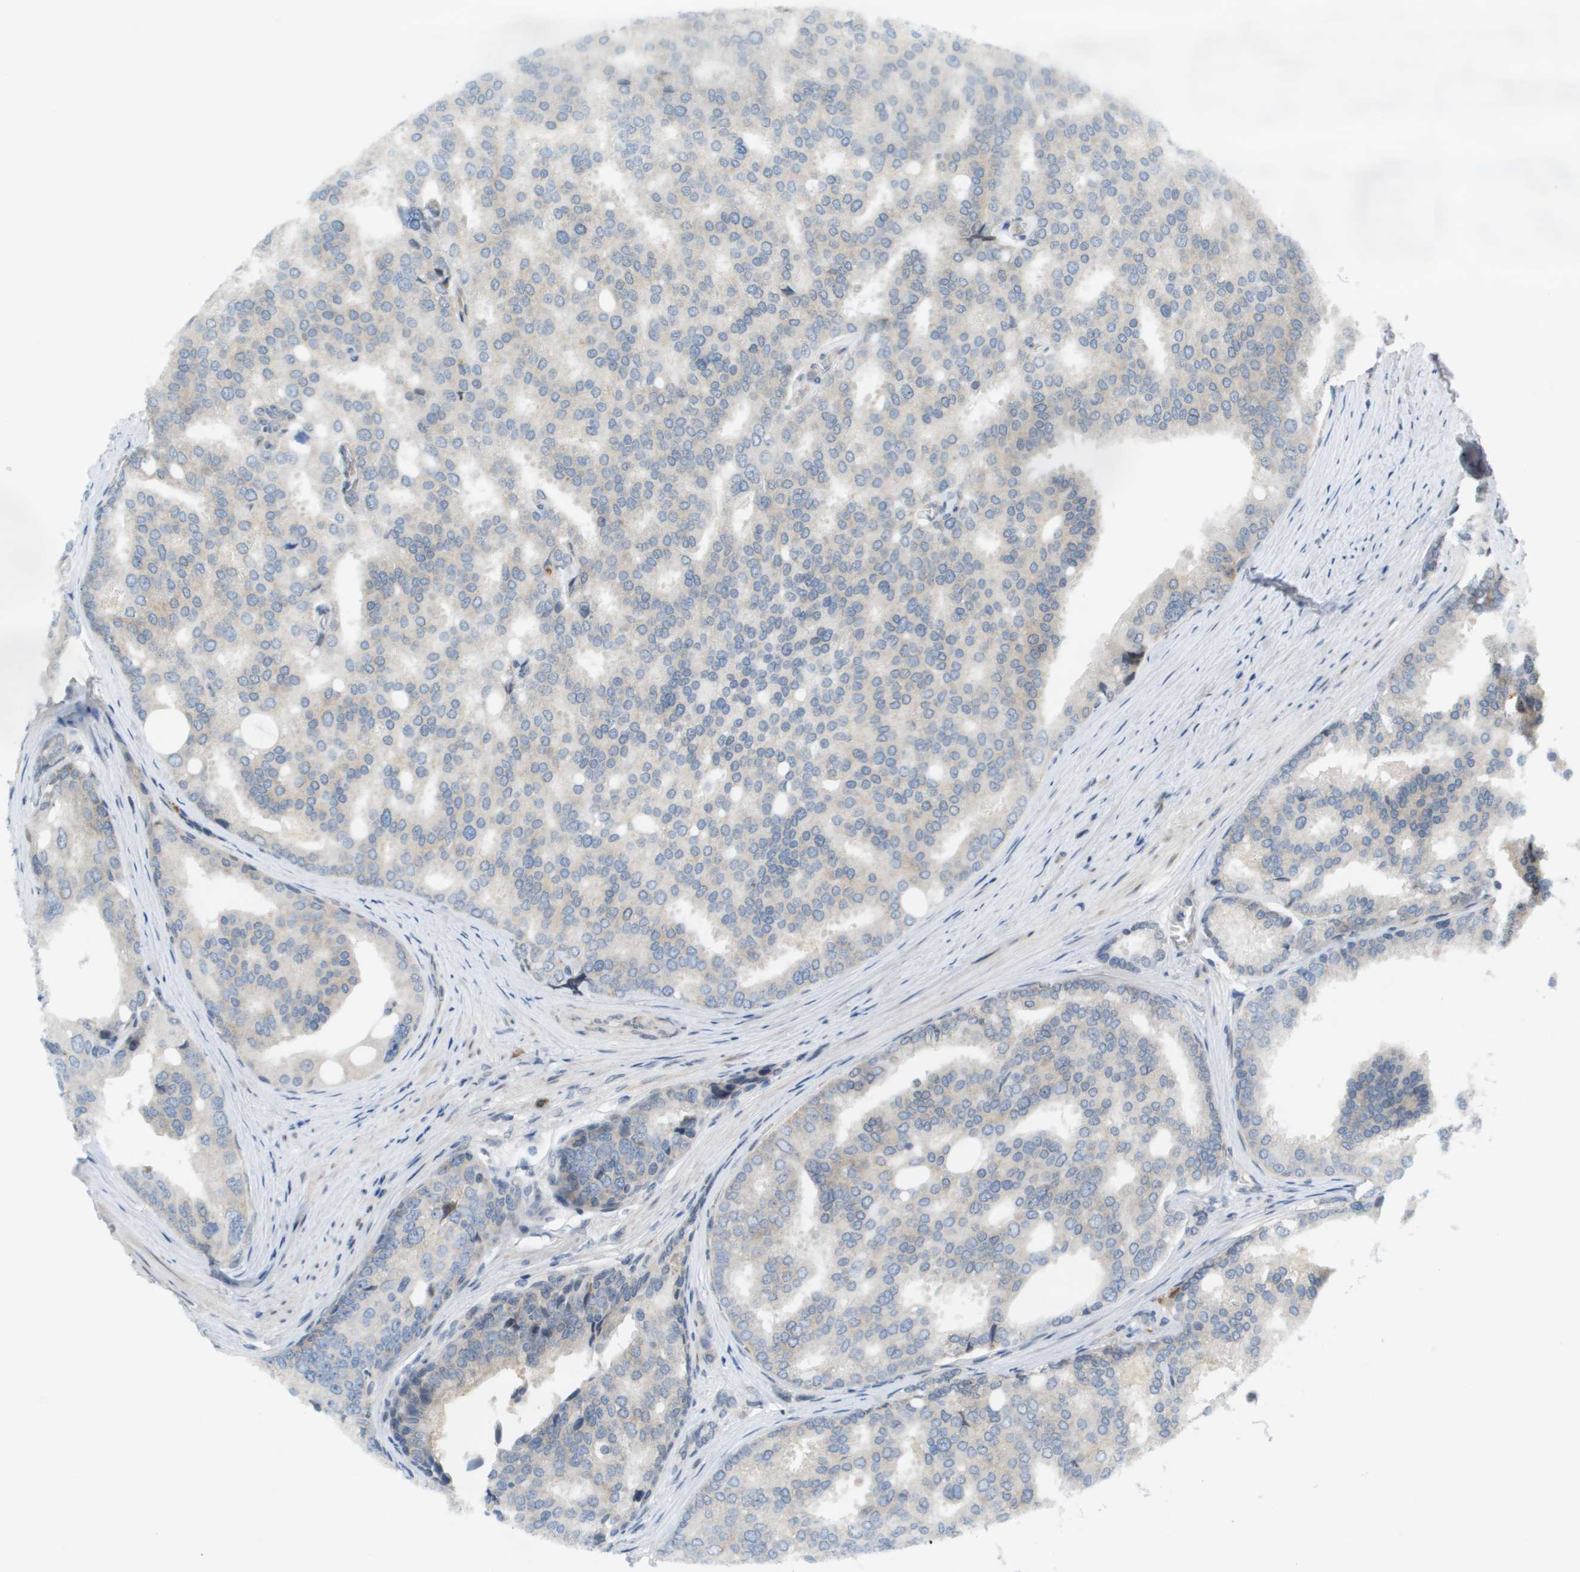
{"staining": {"intensity": "negative", "quantity": "none", "location": "none"}, "tissue": "prostate cancer", "cell_type": "Tumor cells", "image_type": "cancer", "snomed": [{"axis": "morphology", "description": "Adenocarcinoma, High grade"}, {"axis": "topography", "description": "Prostate"}], "caption": "Adenocarcinoma (high-grade) (prostate) stained for a protein using immunohistochemistry exhibits no staining tumor cells.", "gene": "CACNB4", "patient": {"sex": "male", "age": 50}}